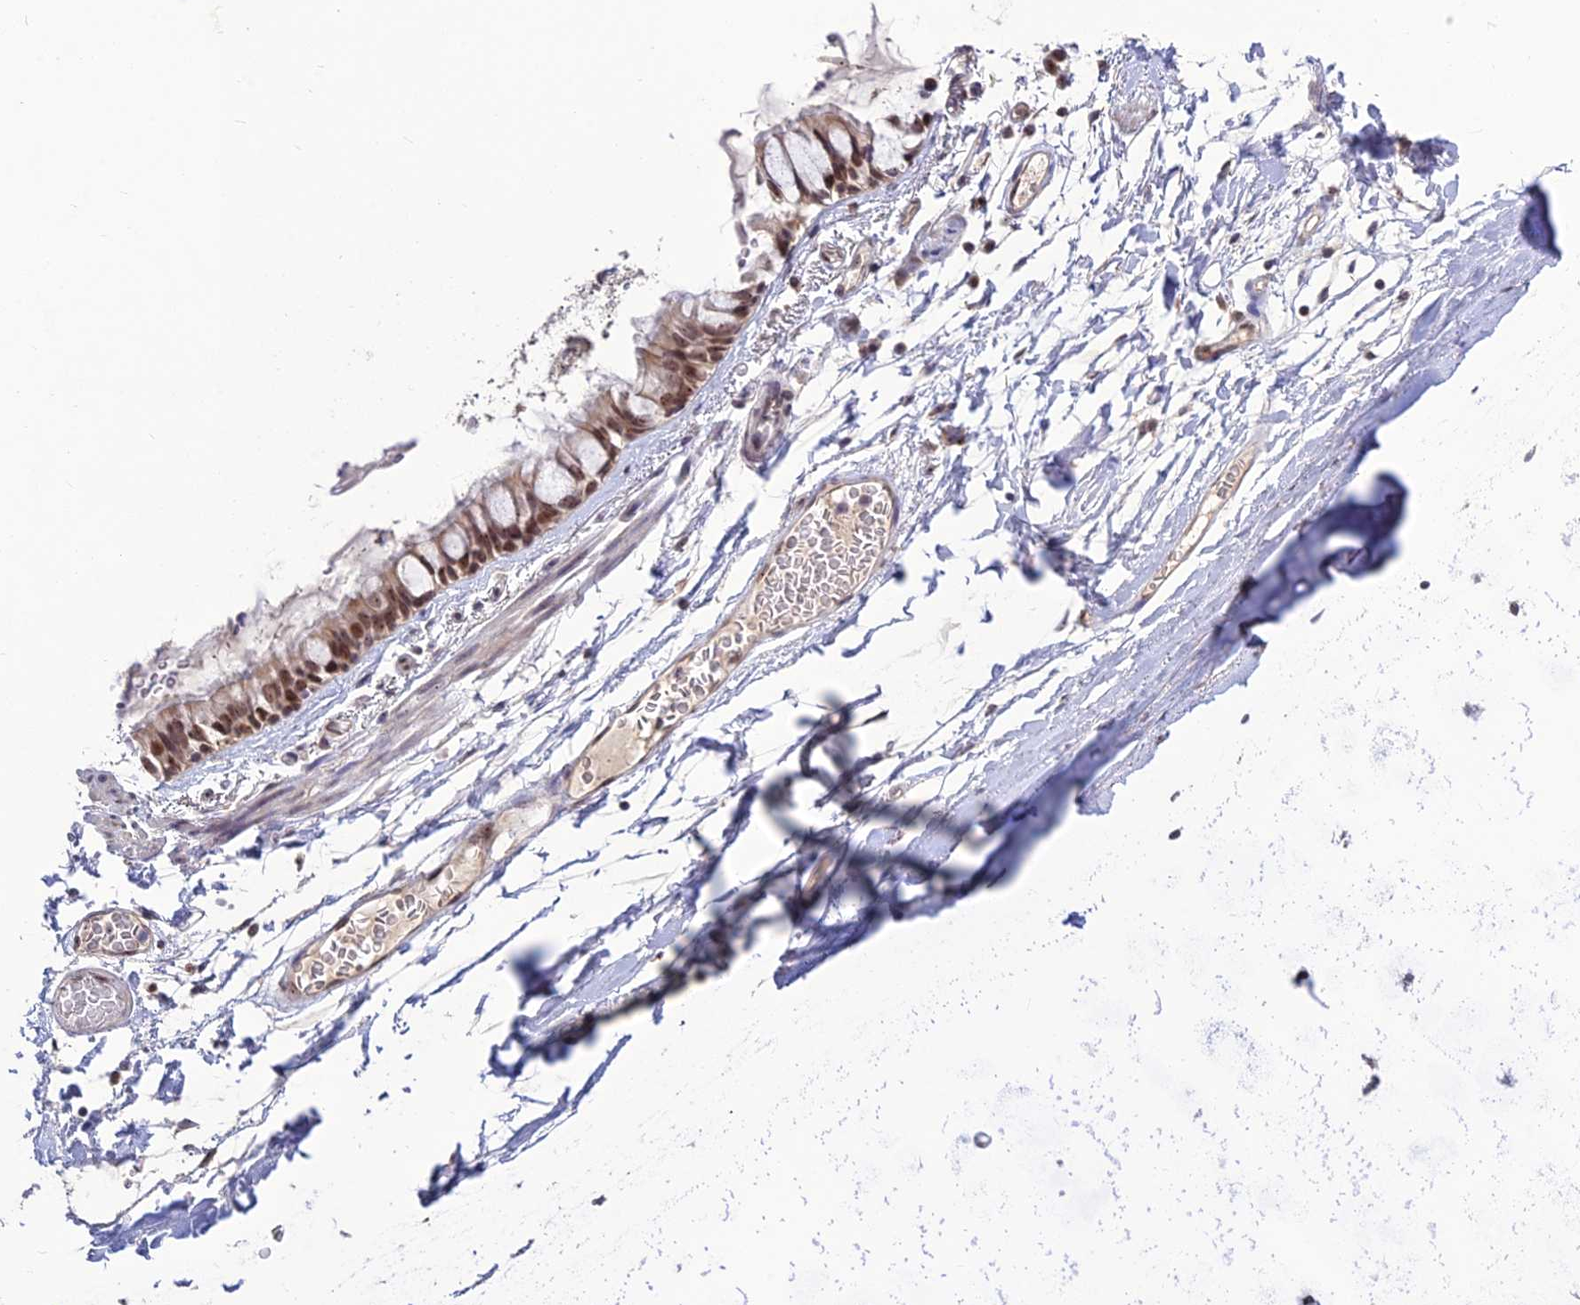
{"staining": {"intensity": "moderate", "quantity": ">75%", "location": "nuclear"}, "tissue": "bronchus", "cell_type": "Respiratory epithelial cells", "image_type": "normal", "snomed": [{"axis": "morphology", "description": "Normal tissue, NOS"}, {"axis": "topography", "description": "Cartilage tissue"}], "caption": "Immunohistochemistry micrograph of normal bronchus stained for a protein (brown), which reveals medium levels of moderate nuclear positivity in about >75% of respiratory epithelial cells.", "gene": "POLR1G", "patient": {"sex": "male", "age": 63}}